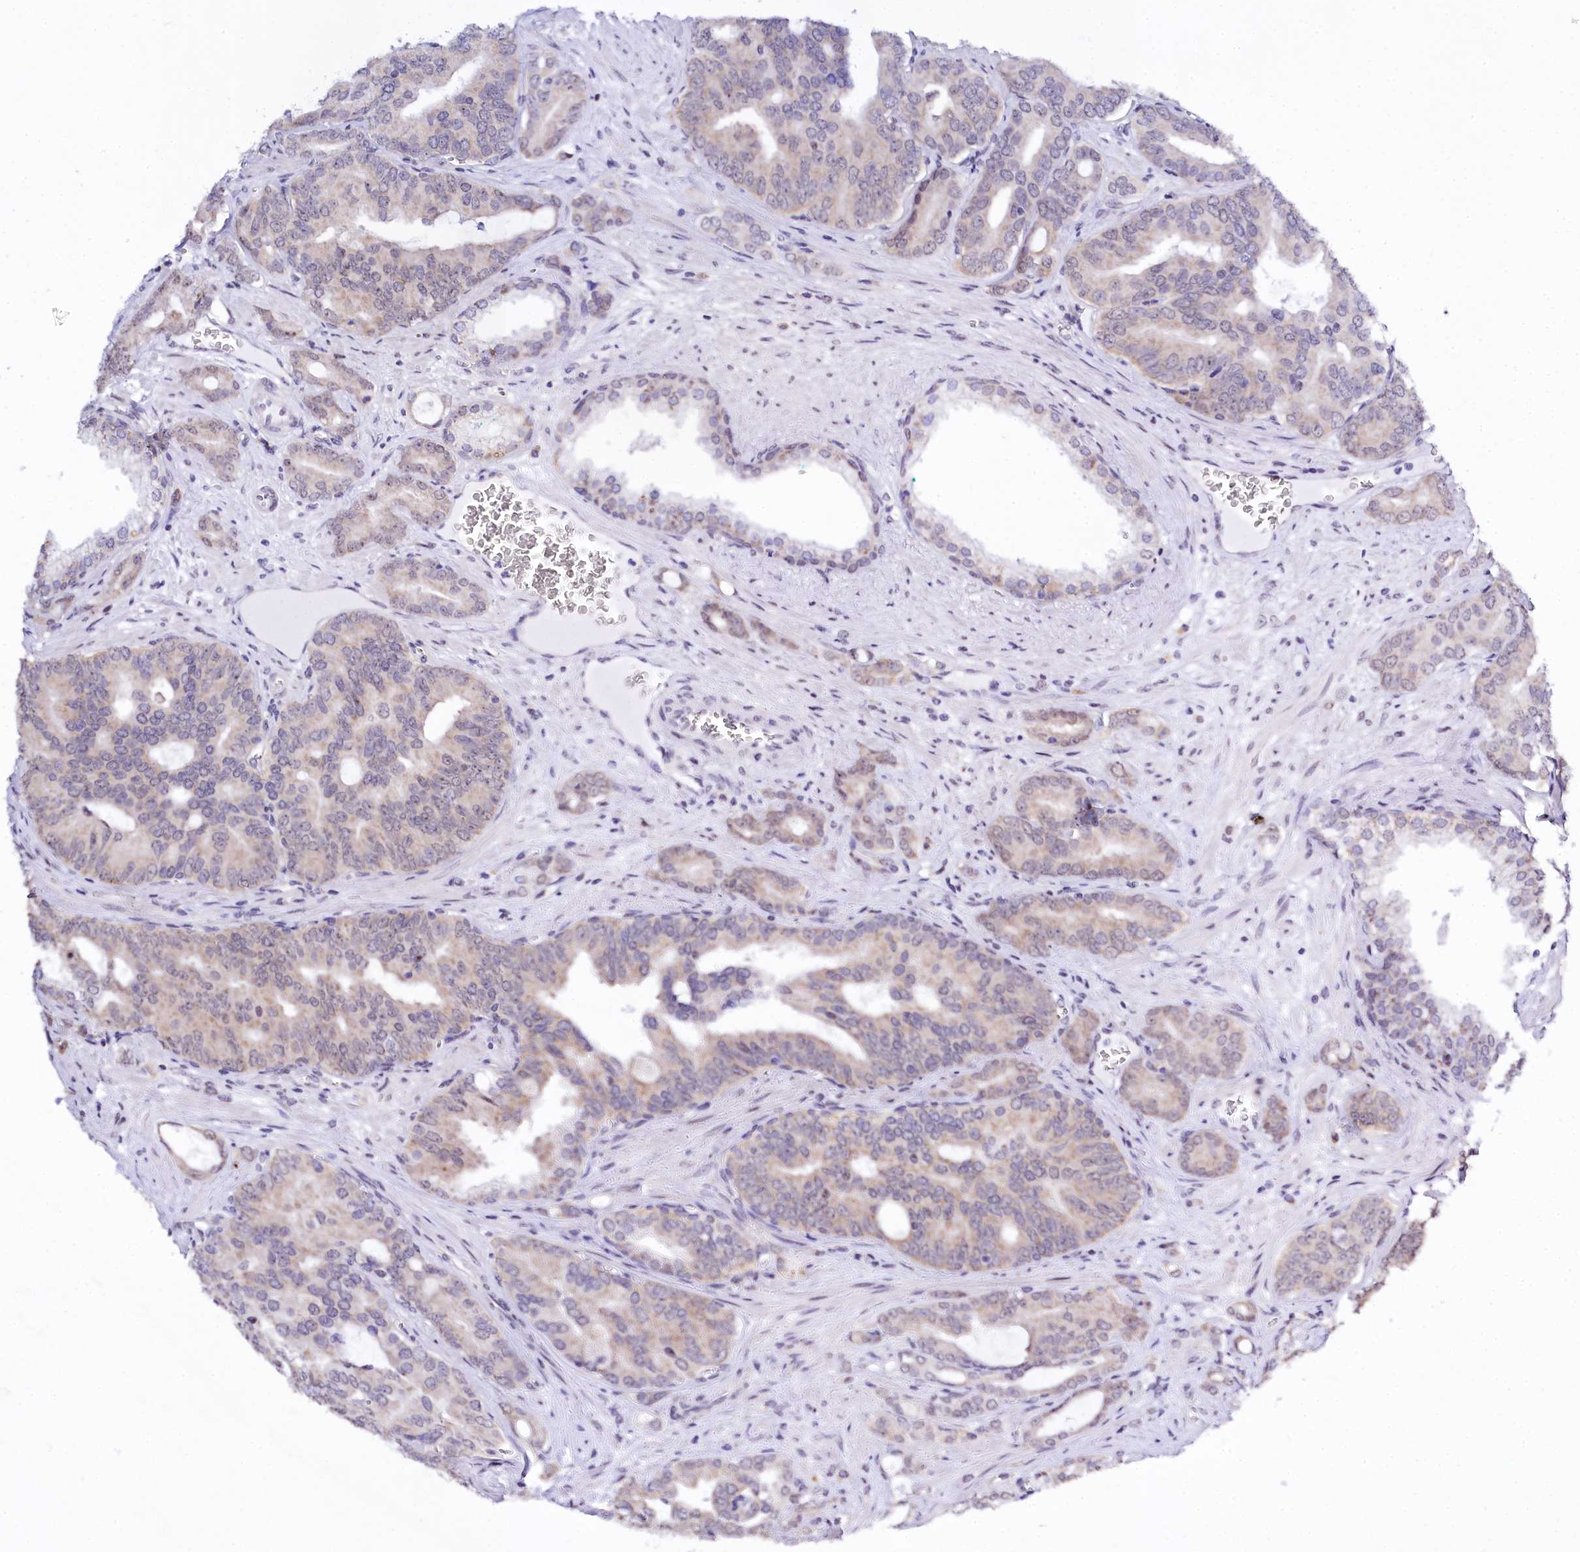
{"staining": {"intensity": "weak", "quantity": "25%-75%", "location": "cytoplasmic/membranous,nuclear"}, "tissue": "prostate cancer", "cell_type": "Tumor cells", "image_type": "cancer", "snomed": [{"axis": "morphology", "description": "Adenocarcinoma, High grade"}, {"axis": "topography", "description": "Prostate"}], "caption": "High-grade adenocarcinoma (prostate) stained with a protein marker exhibits weak staining in tumor cells.", "gene": "SPATS2", "patient": {"sex": "male", "age": 72}}